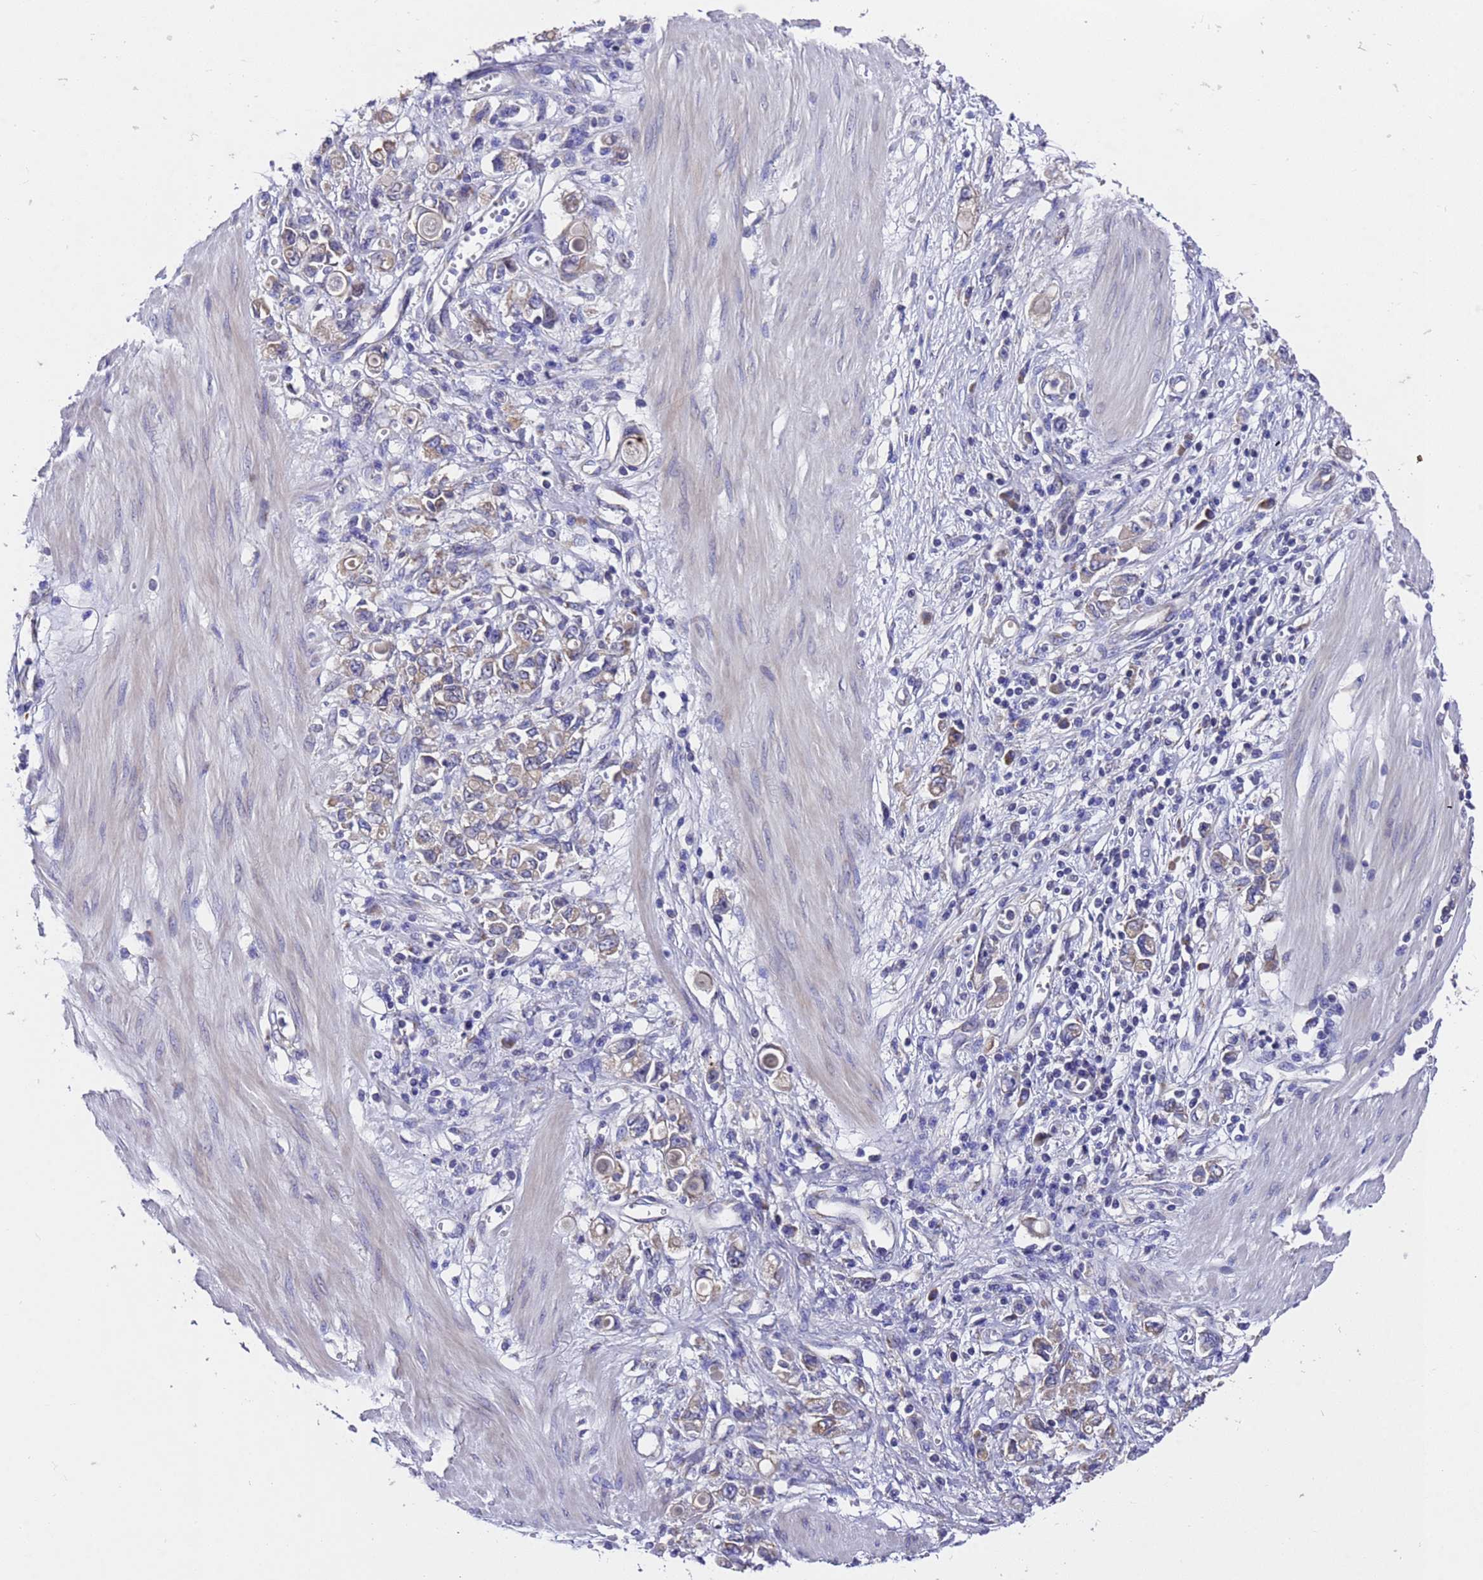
{"staining": {"intensity": "weak", "quantity": "25%-75%", "location": "cytoplasmic/membranous"}, "tissue": "stomach cancer", "cell_type": "Tumor cells", "image_type": "cancer", "snomed": [{"axis": "morphology", "description": "Adenocarcinoma, NOS"}, {"axis": "topography", "description": "Stomach"}], "caption": "This is an image of IHC staining of stomach adenocarcinoma, which shows weak expression in the cytoplasmic/membranous of tumor cells.", "gene": "DCAF12L2", "patient": {"sex": "female", "age": 76}}